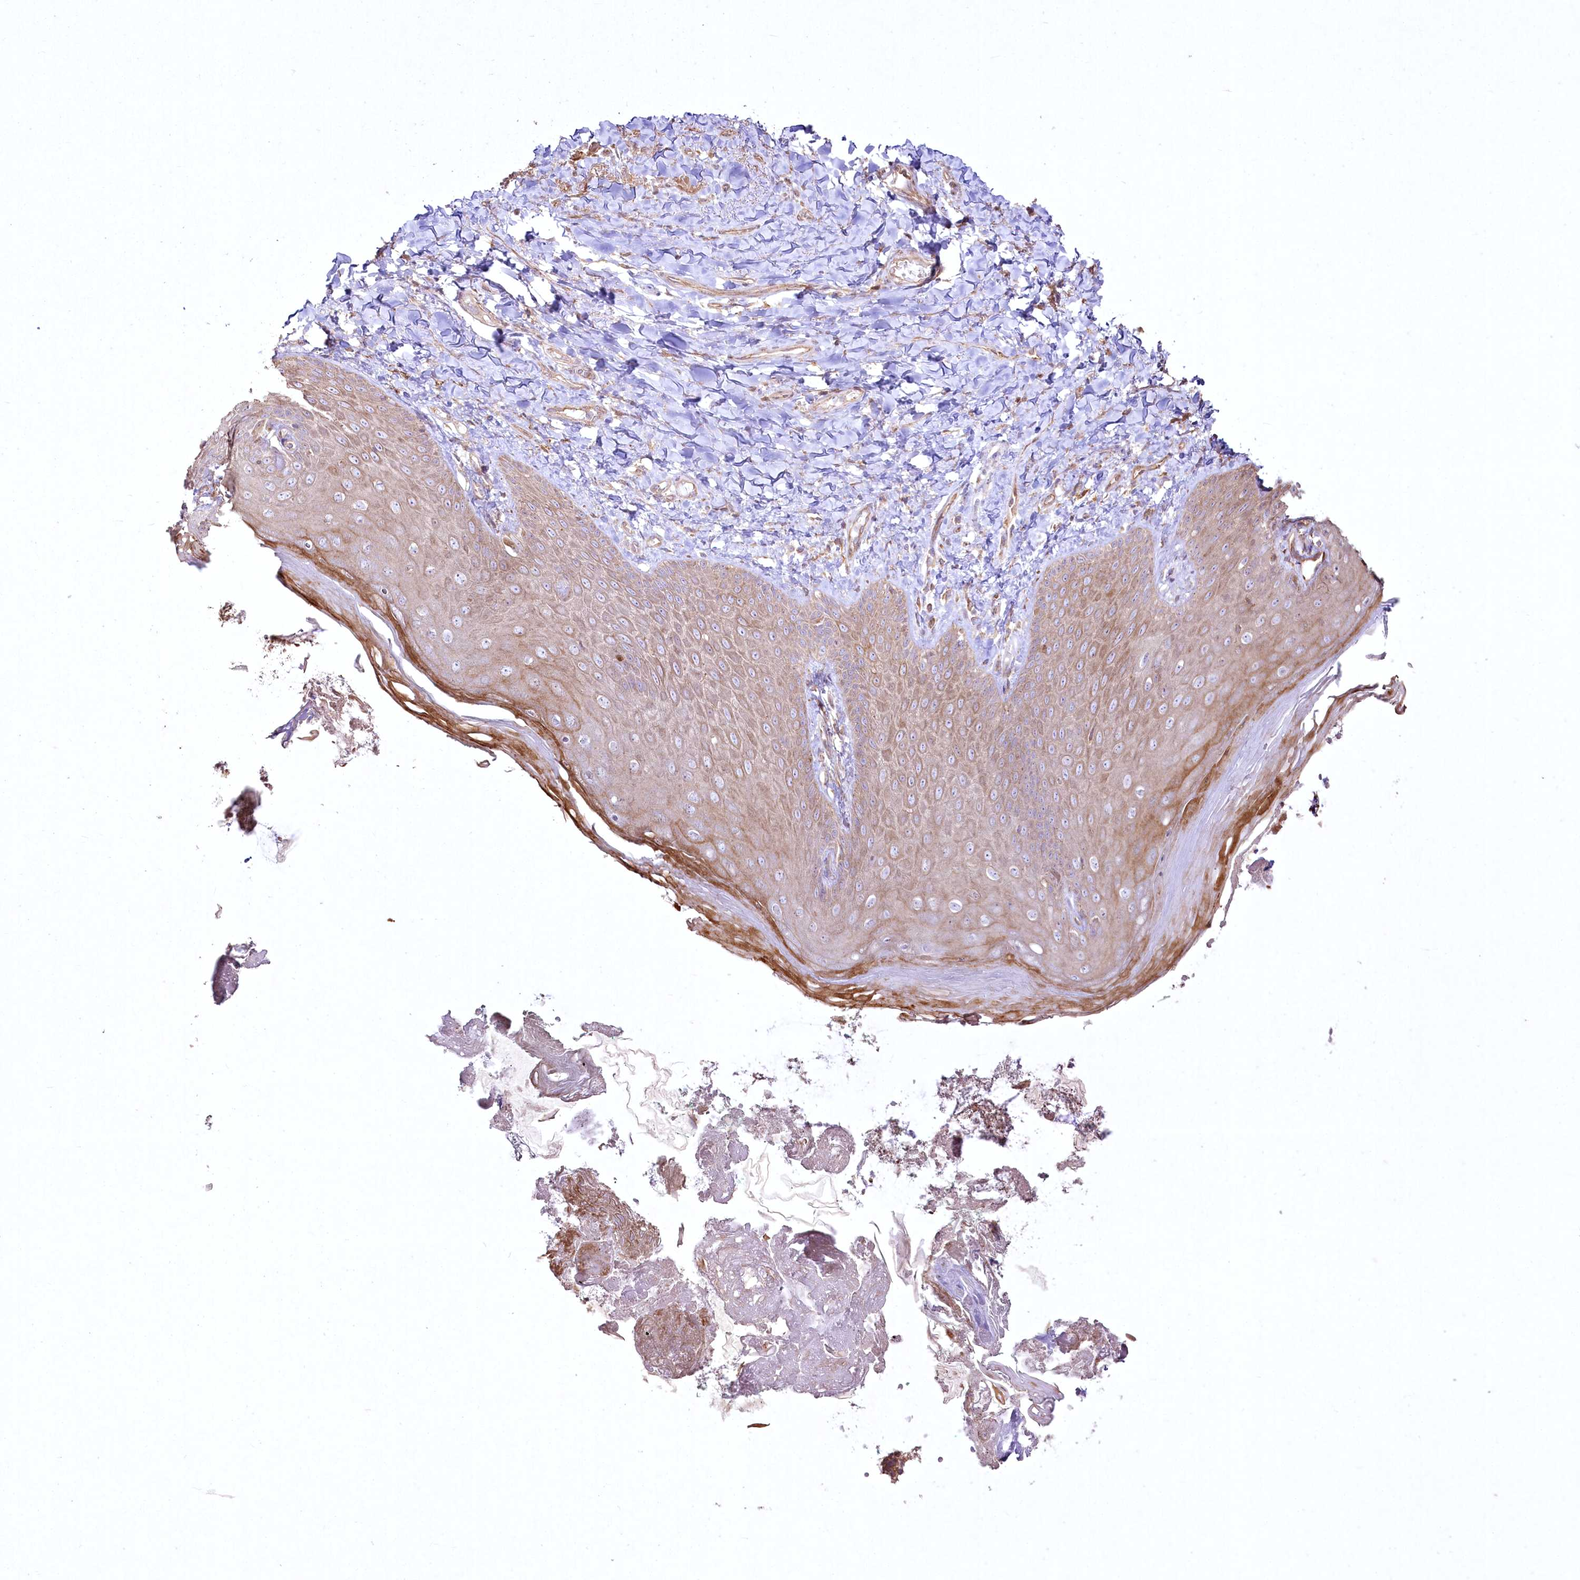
{"staining": {"intensity": "moderate", "quantity": ">75%", "location": "cytoplasmic/membranous"}, "tissue": "skin", "cell_type": "Epidermal cells", "image_type": "normal", "snomed": [{"axis": "morphology", "description": "Normal tissue, NOS"}, {"axis": "topography", "description": "Anal"}], "caption": "Epidermal cells demonstrate medium levels of moderate cytoplasmic/membranous expression in about >75% of cells in unremarkable skin.", "gene": "SH3TC1", "patient": {"sex": "male", "age": 78}}